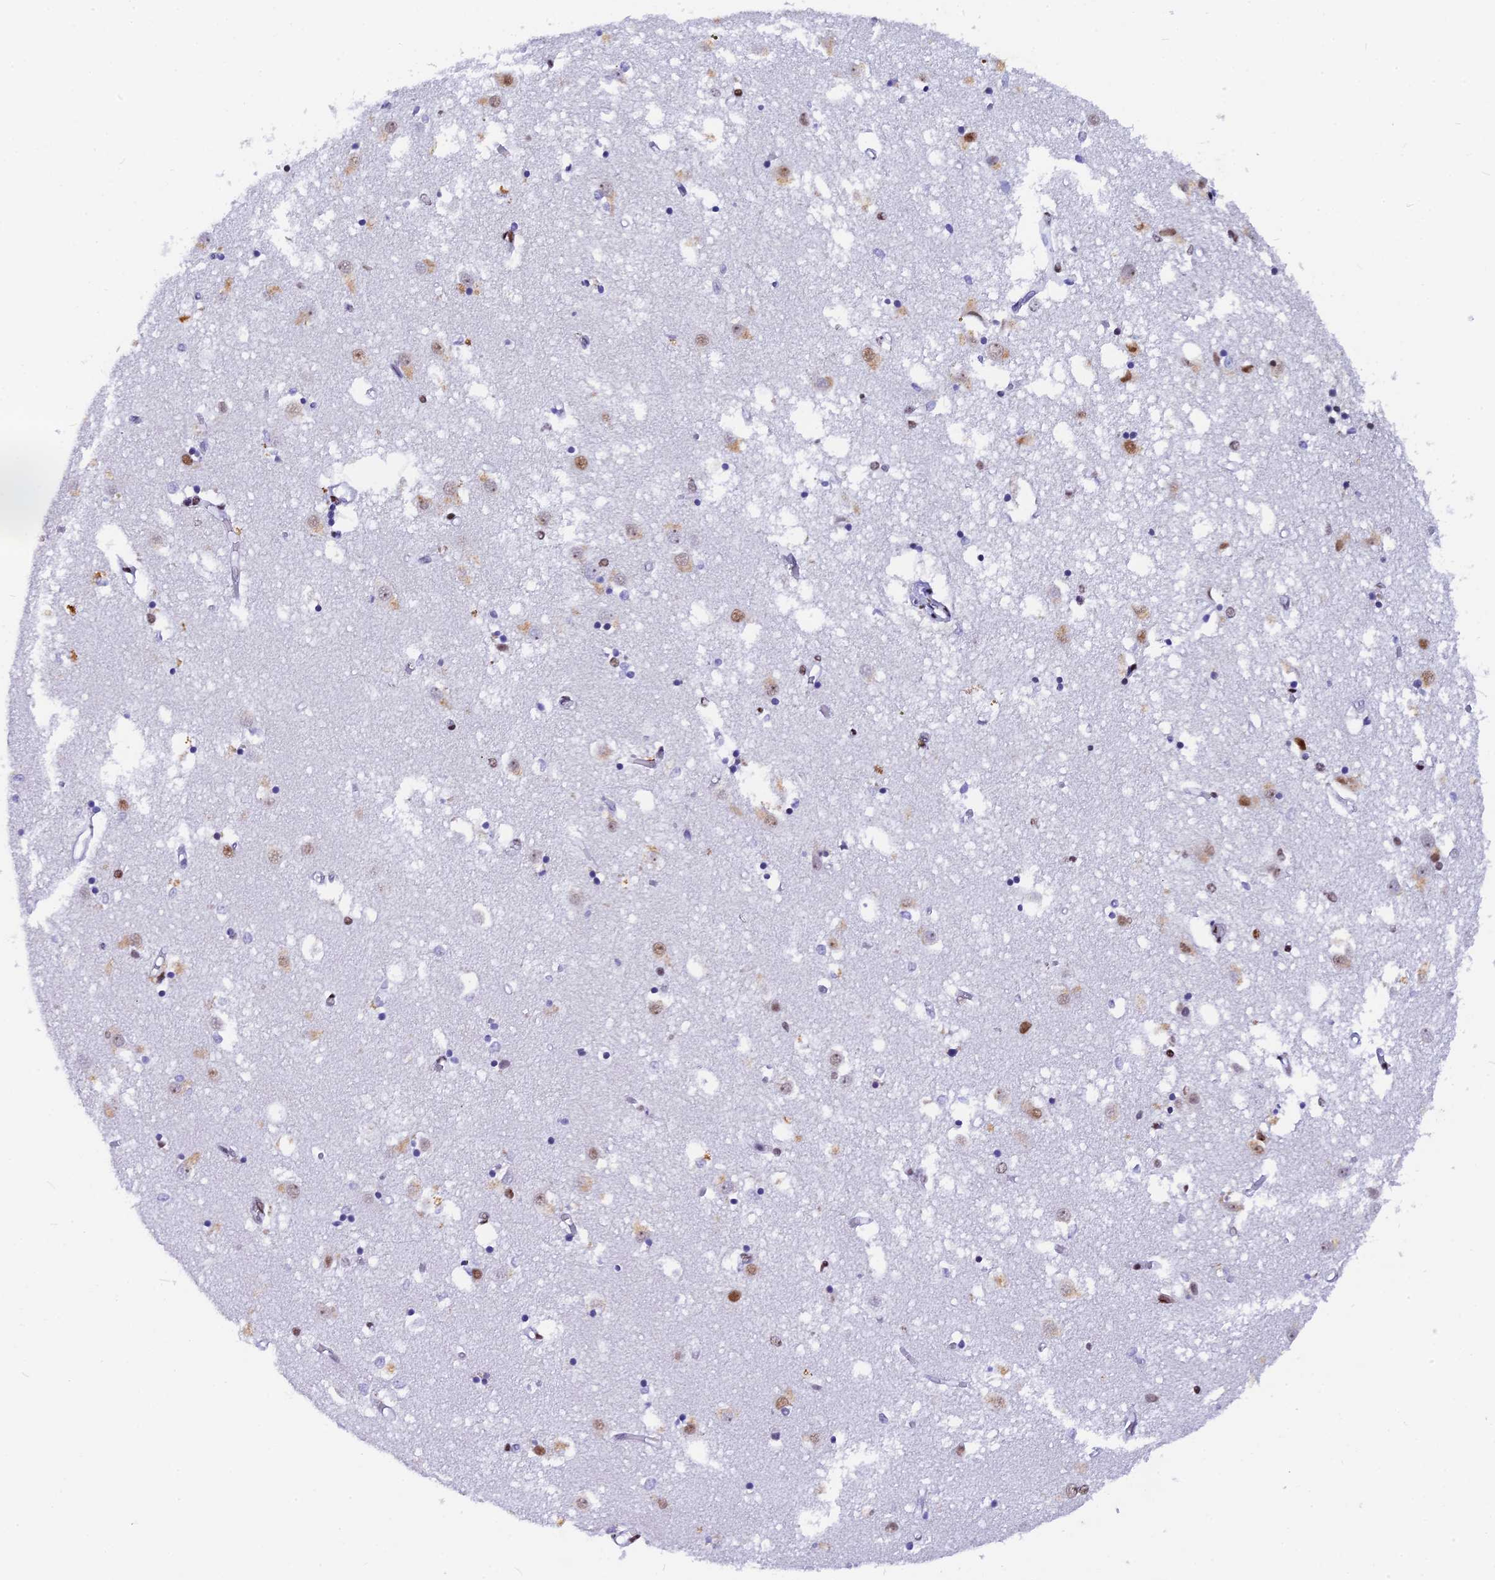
{"staining": {"intensity": "weak", "quantity": "<25%", "location": "nuclear"}, "tissue": "caudate", "cell_type": "Glial cells", "image_type": "normal", "snomed": [{"axis": "morphology", "description": "Normal tissue, NOS"}, {"axis": "topography", "description": "Lateral ventricle wall"}], "caption": "High magnification brightfield microscopy of normal caudate stained with DAB (brown) and counterstained with hematoxylin (blue): glial cells show no significant staining. The staining is performed using DAB (3,3'-diaminobenzidine) brown chromogen with nuclei counter-stained in using hematoxylin.", "gene": "NSA2", "patient": {"sex": "male", "age": 70}}